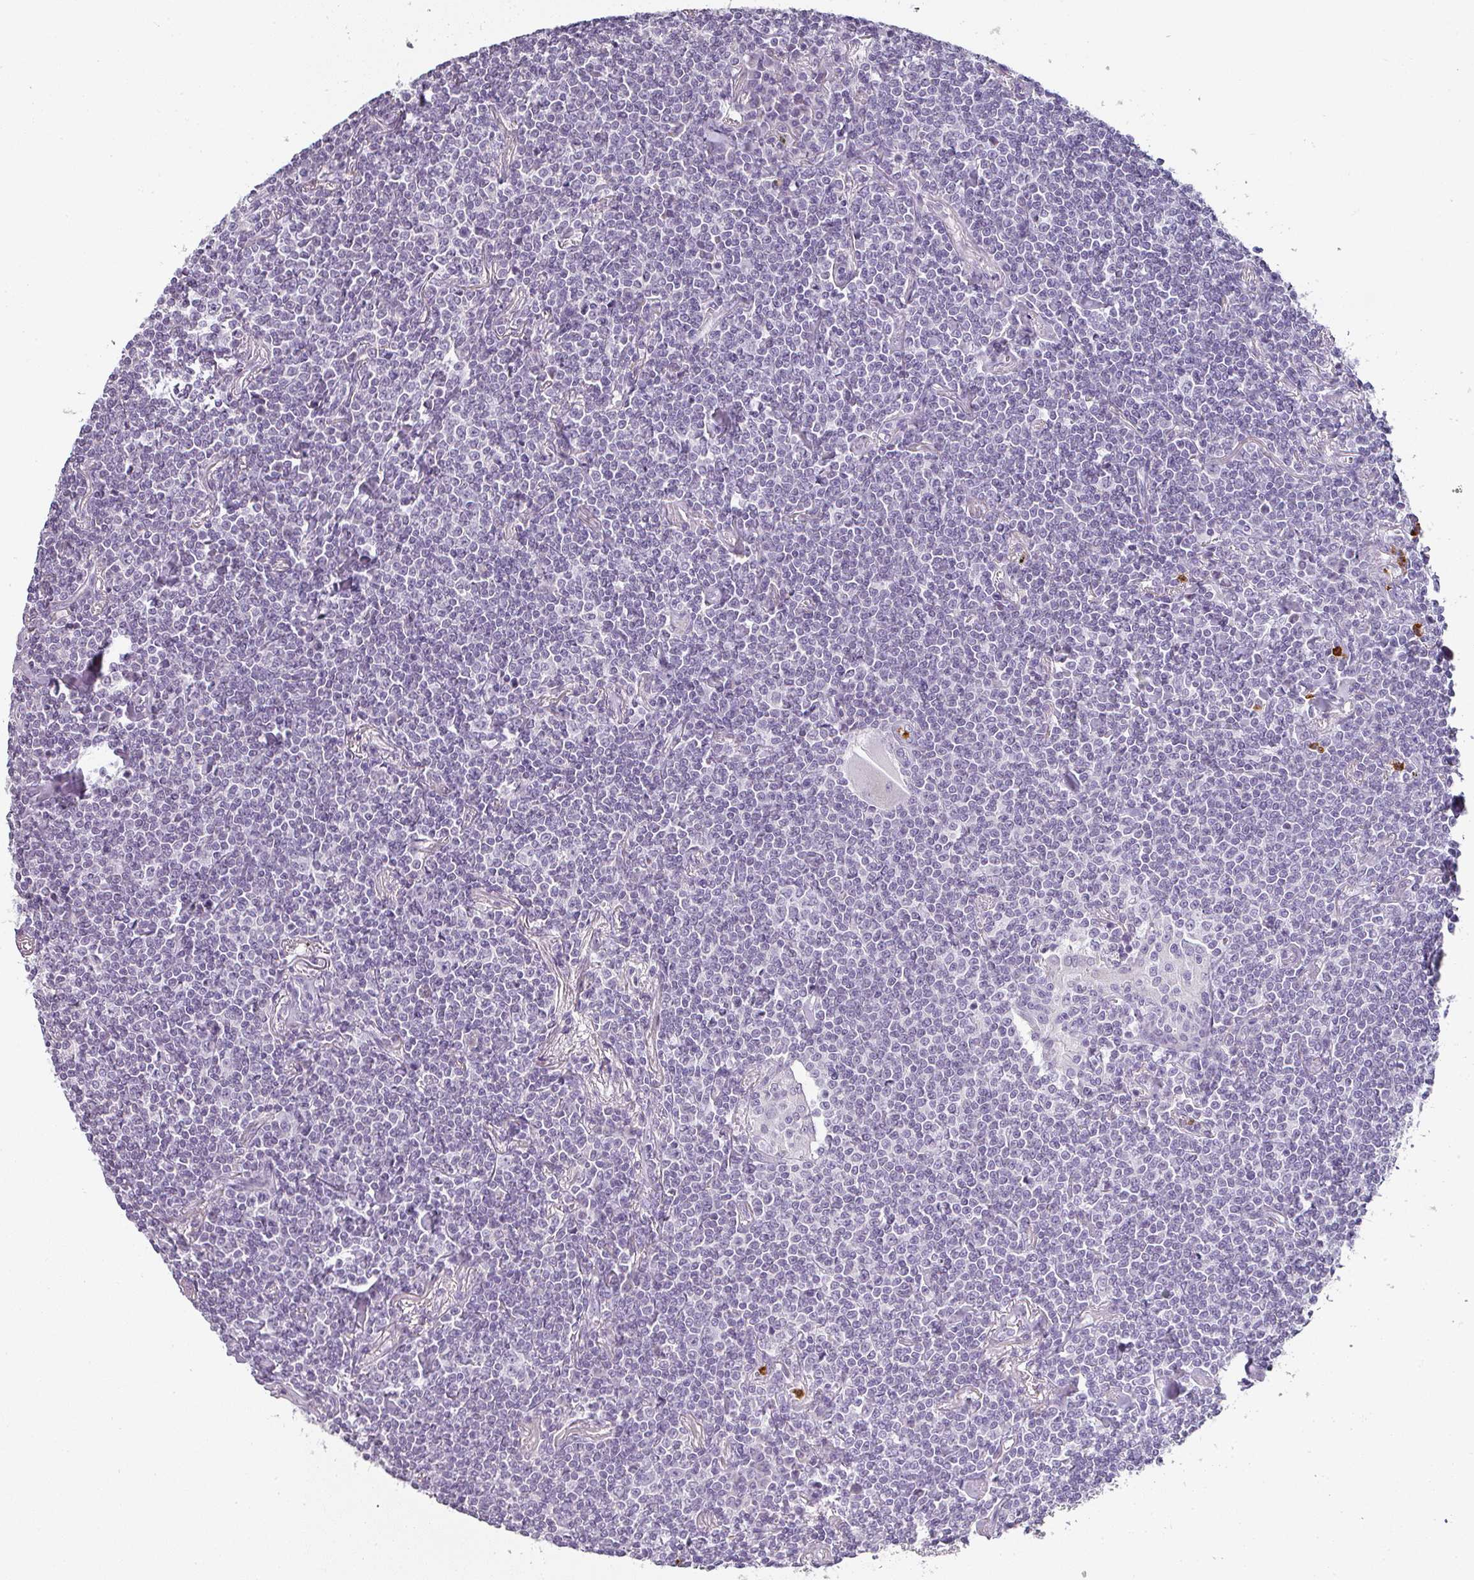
{"staining": {"intensity": "negative", "quantity": "none", "location": "none"}, "tissue": "lymphoma", "cell_type": "Tumor cells", "image_type": "cancer", "snomed": [{"axis": "morphology", "description": "Malignant lymphoma, non-Hodgkin's type, Low grade"}, {"axis": "topography", "description": "Lung"}], "caption": "High magnification brightfield microscopy of malignant lymphoma, non-Hodgkin's type (low-grade) stained with DAB (brown) and counterstained with hematoxylin (blue): tumor cells show no significant staining.", "gene": "CAMP", "patient": {"sex": "female", "age": 71}}